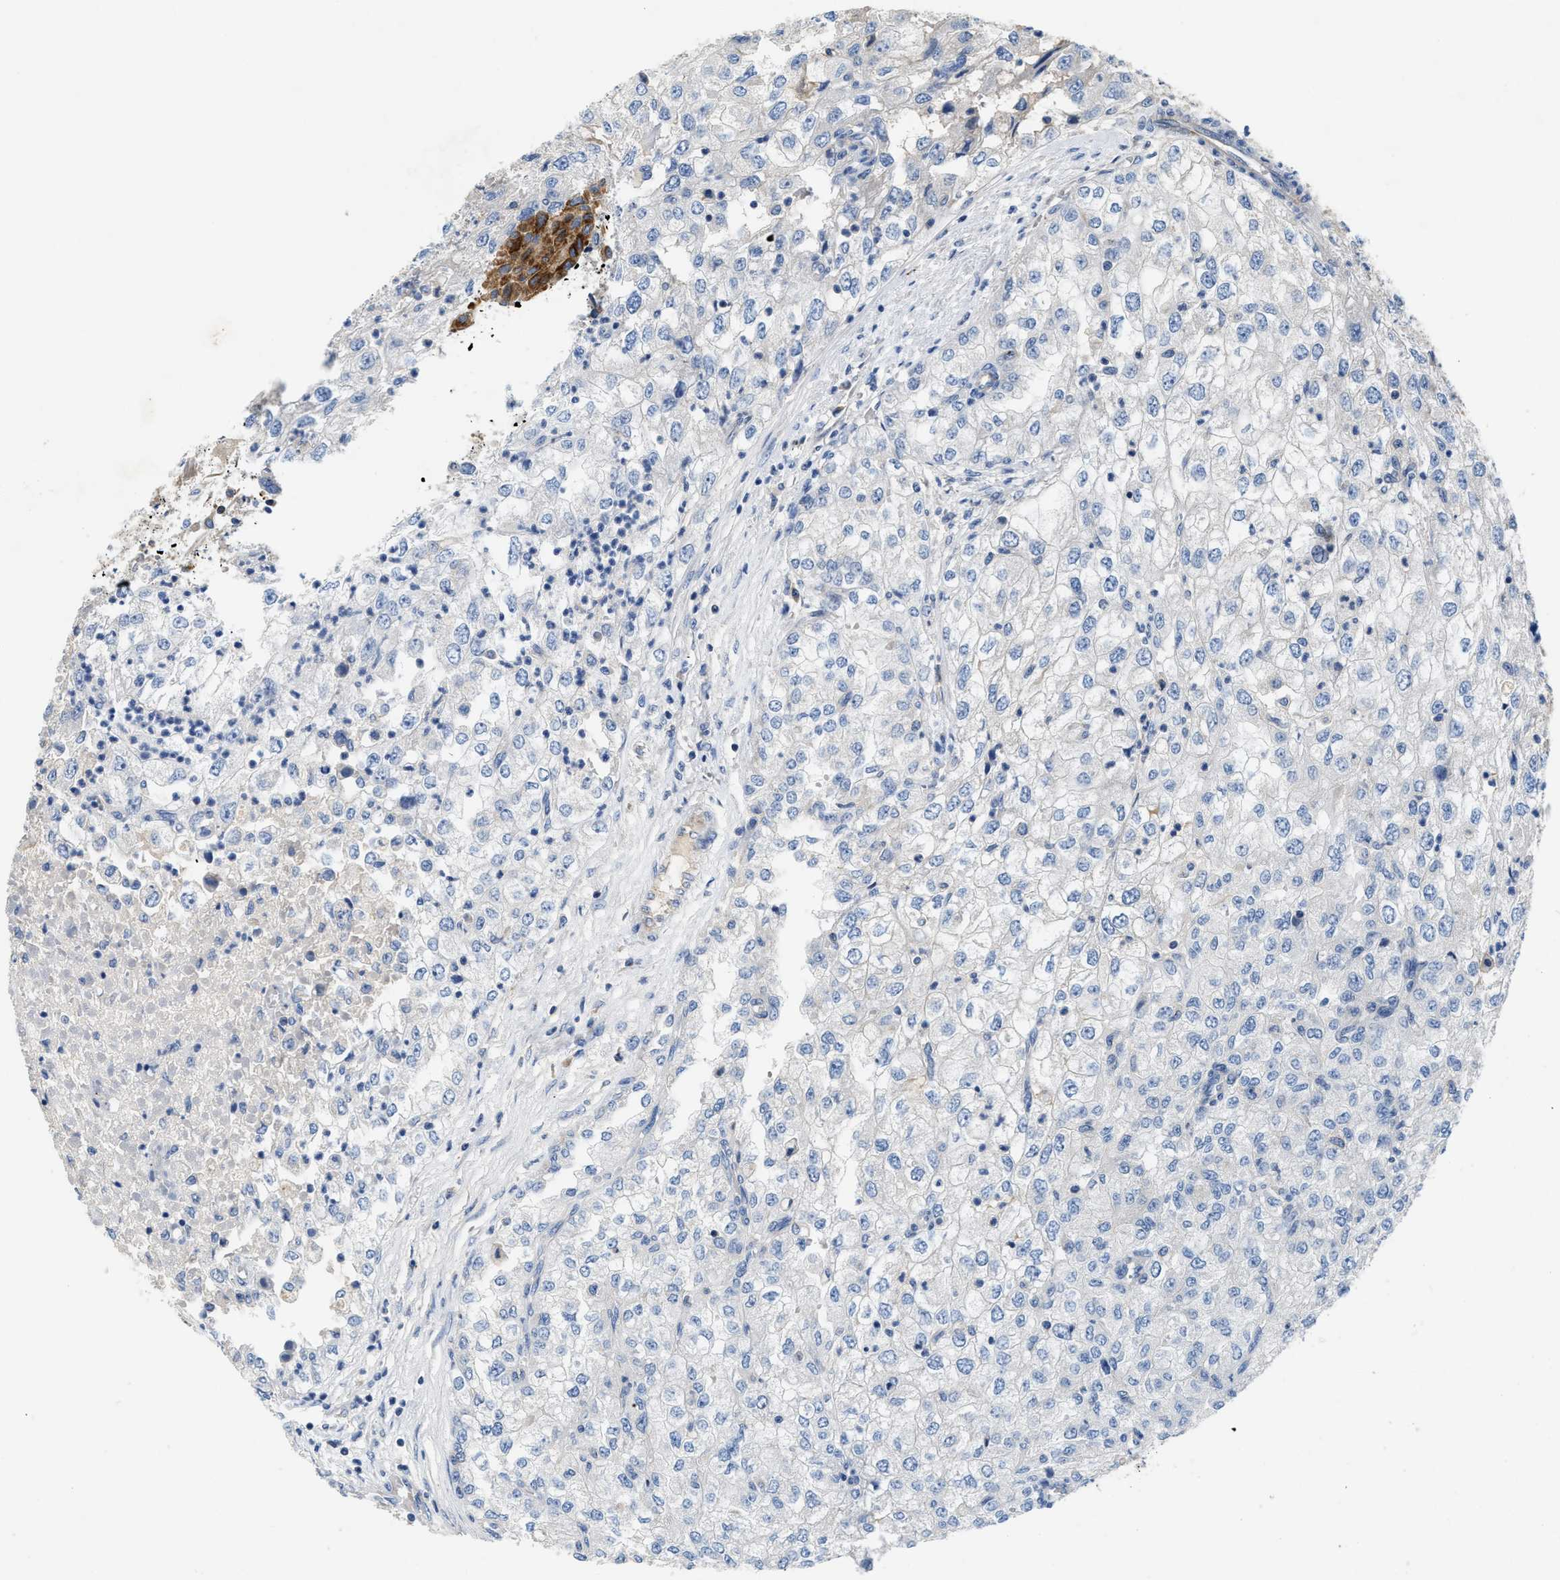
{"staining": {"intensity": "negative", "quantity": "none", "location": "none"}, "tissue": "renal cancer", "cell_type": "Tumor cells", "image_type": "cancer", "snomed": [{"axis": "morphology", "description": "Adenocarcinoma, NOS"}, {"axis": "topography", "description": "Kidney"}], "caption": "The image reveals no significant expression in tumor cells of renal adenocarcinoma. Nuclei are stained in blue.", "gene": "IL17RC", "patient": {"sex": "female", "age": 54}}